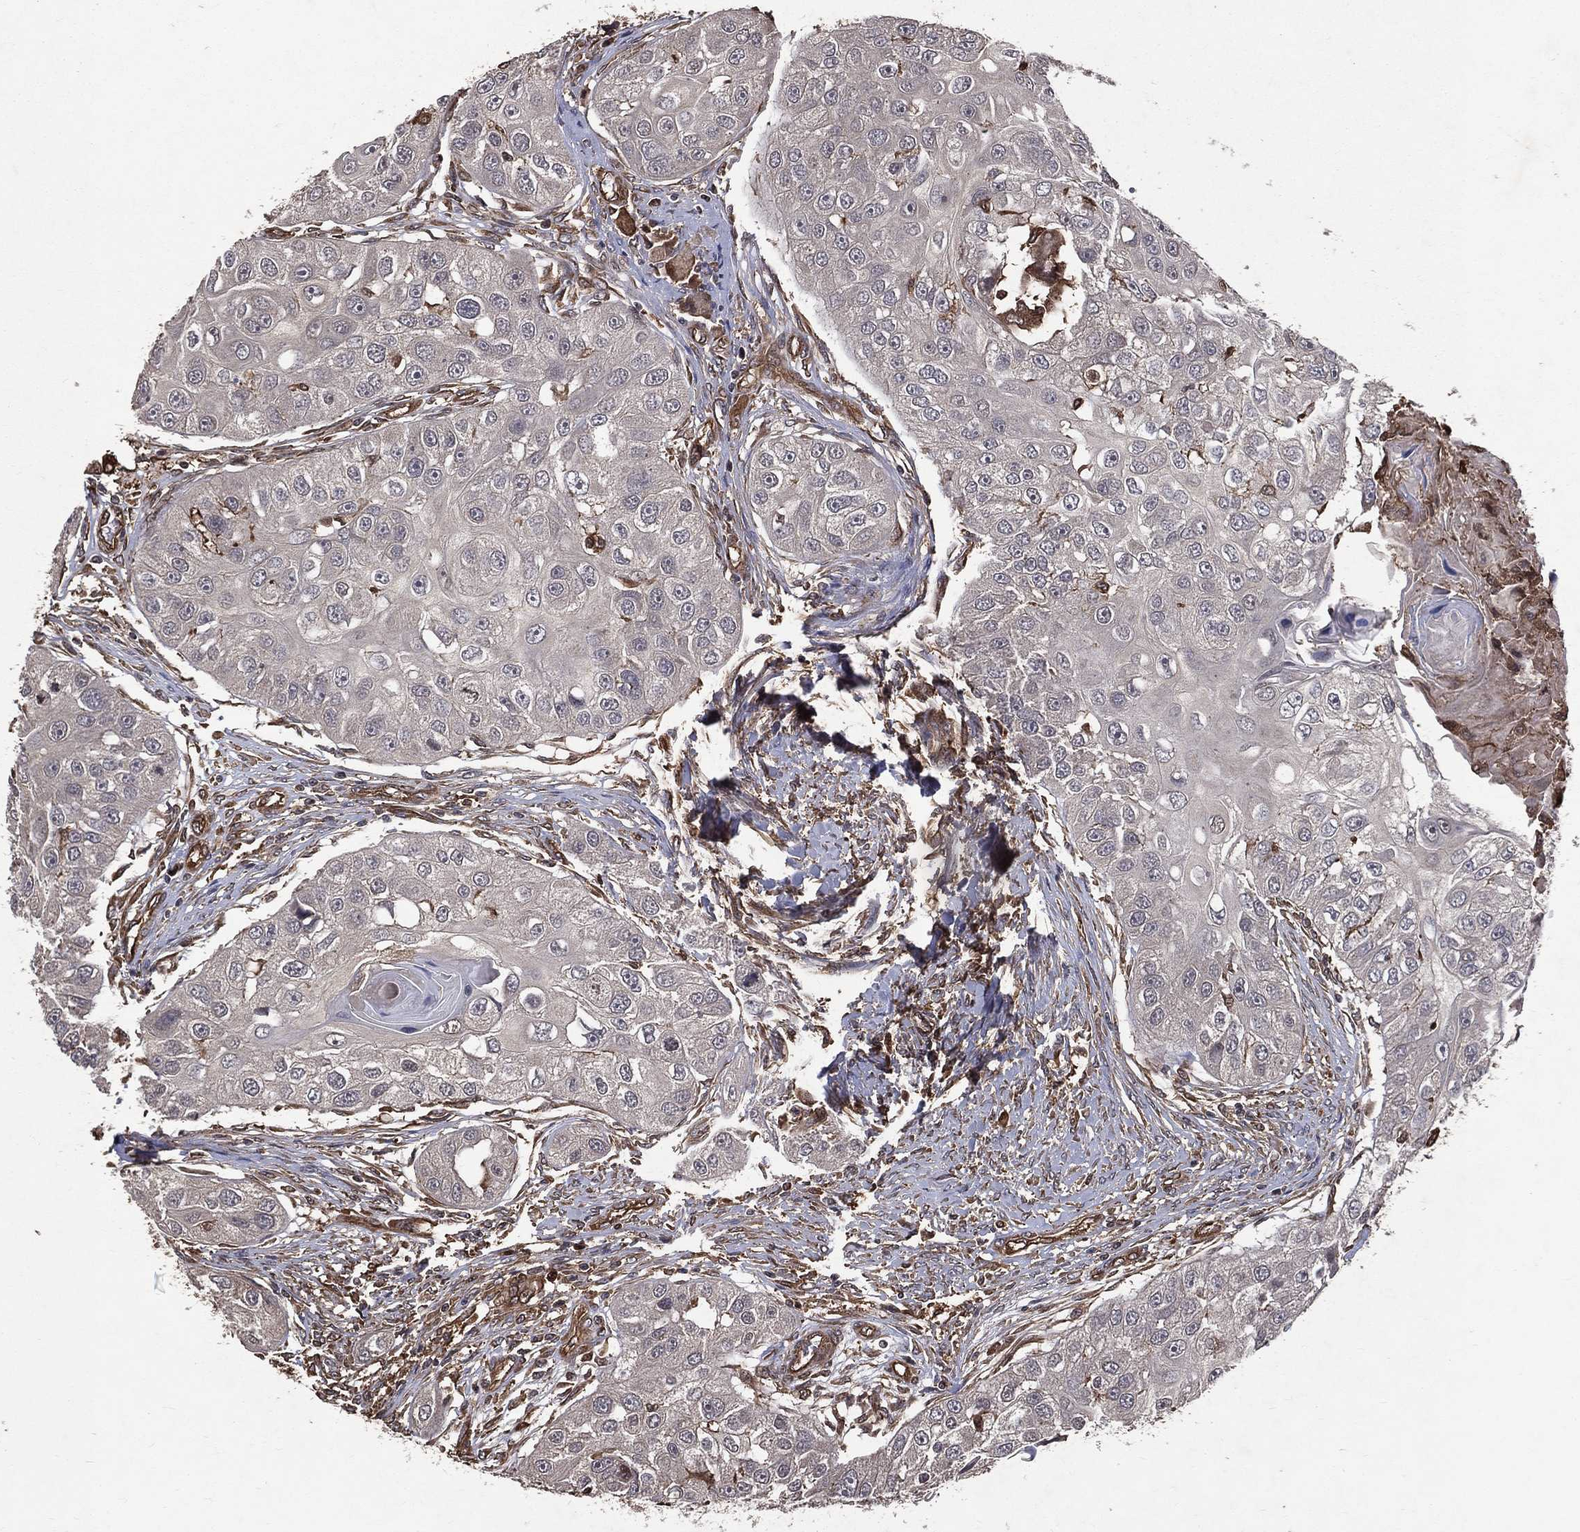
{"staining": {"intensity": "negative", "quantity": "none", "location": "none"}, "tissue": "head and neck cancer", "cell_type": "Tumor cells", "image_type": "cancer", "snomed": [{"axis": "morphology", "description": "Normal tissue, NOS"}, {"axis": "morphology", "description": "Squamous cell carcinoma, NOS"}, {"axis": "topography", "description": "Skeletal muscle"}, {"axis": "topography", "description": "Head-Neck"}], "caption": "This image is of squamous cell carcinoma (head and neck) stained with immunohistochemistry to label a protein in brown with the nuclei are counter-stained blue. There is no positivity in tumor cells. (DAB IHC, high magnification).", "gene": "DPYSL2", "patient": {"sex": "male", "age": 51}}